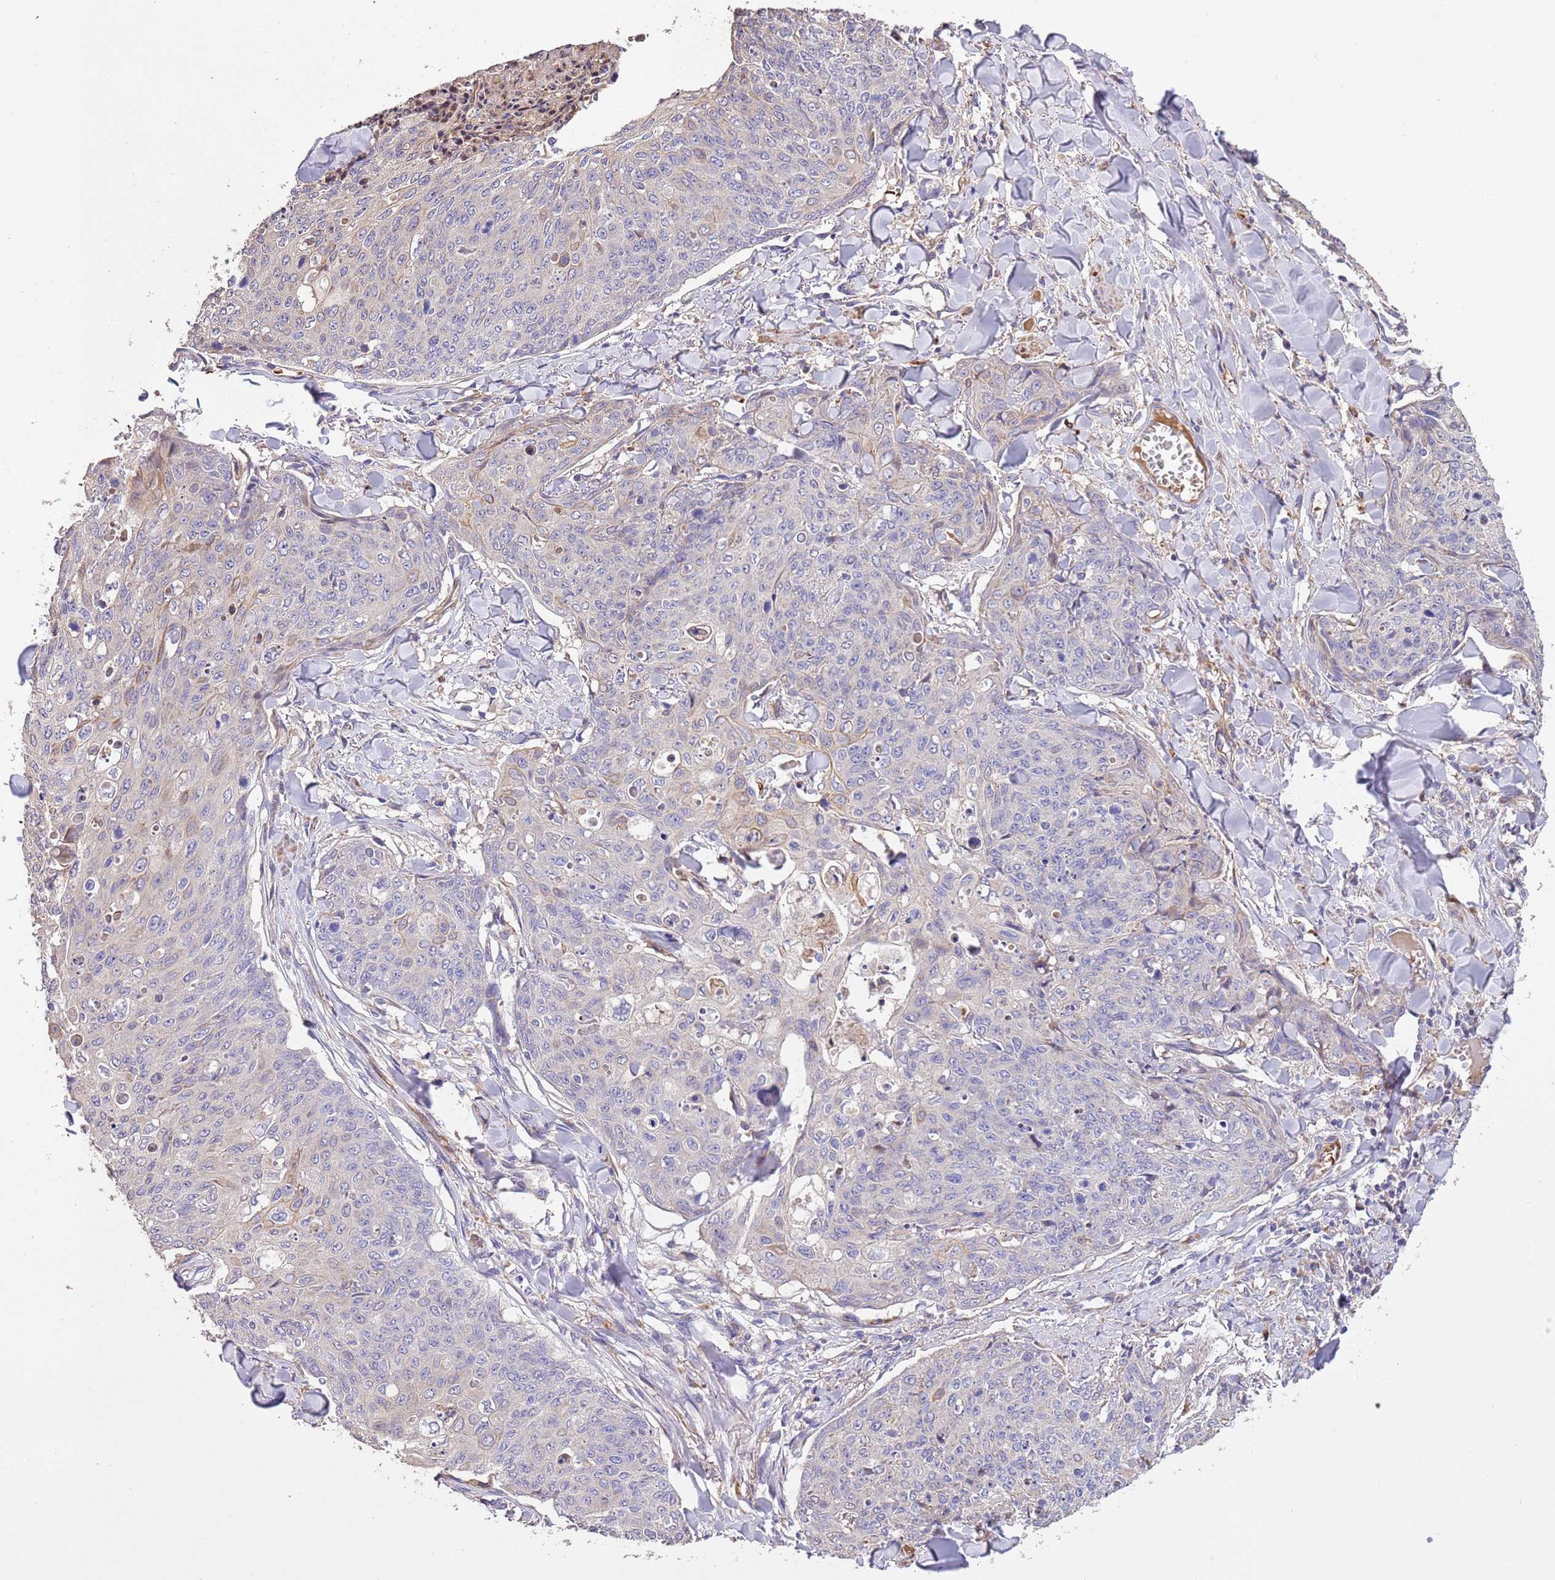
{"staining": {"intensity": "negative", "quantity": "none", "location": "none"}, "tissue": "skin cancer", "cell_type": "Tumor cells", "image_type": "cancer", "snomed": [{"axis": "morphology", "description": "Squamous cell carcinoma, NOS"}, {"axis": "topography", "description": "Skin"}, {"axis": "topography", "description": "Vulva"}], "caption": "Immunohistochemistry of human skin cancer (squamous cell carcinoma) shows no expression in tumor cells. Brightfield microscopy of immunohistochemistry stained with DAB (3,3'-diaminobenzidine) (brown) and hematoxylin (blue), captured at high magnification.", "gene": "PIGA", "patient": {"sex": "female", "age": 85}}